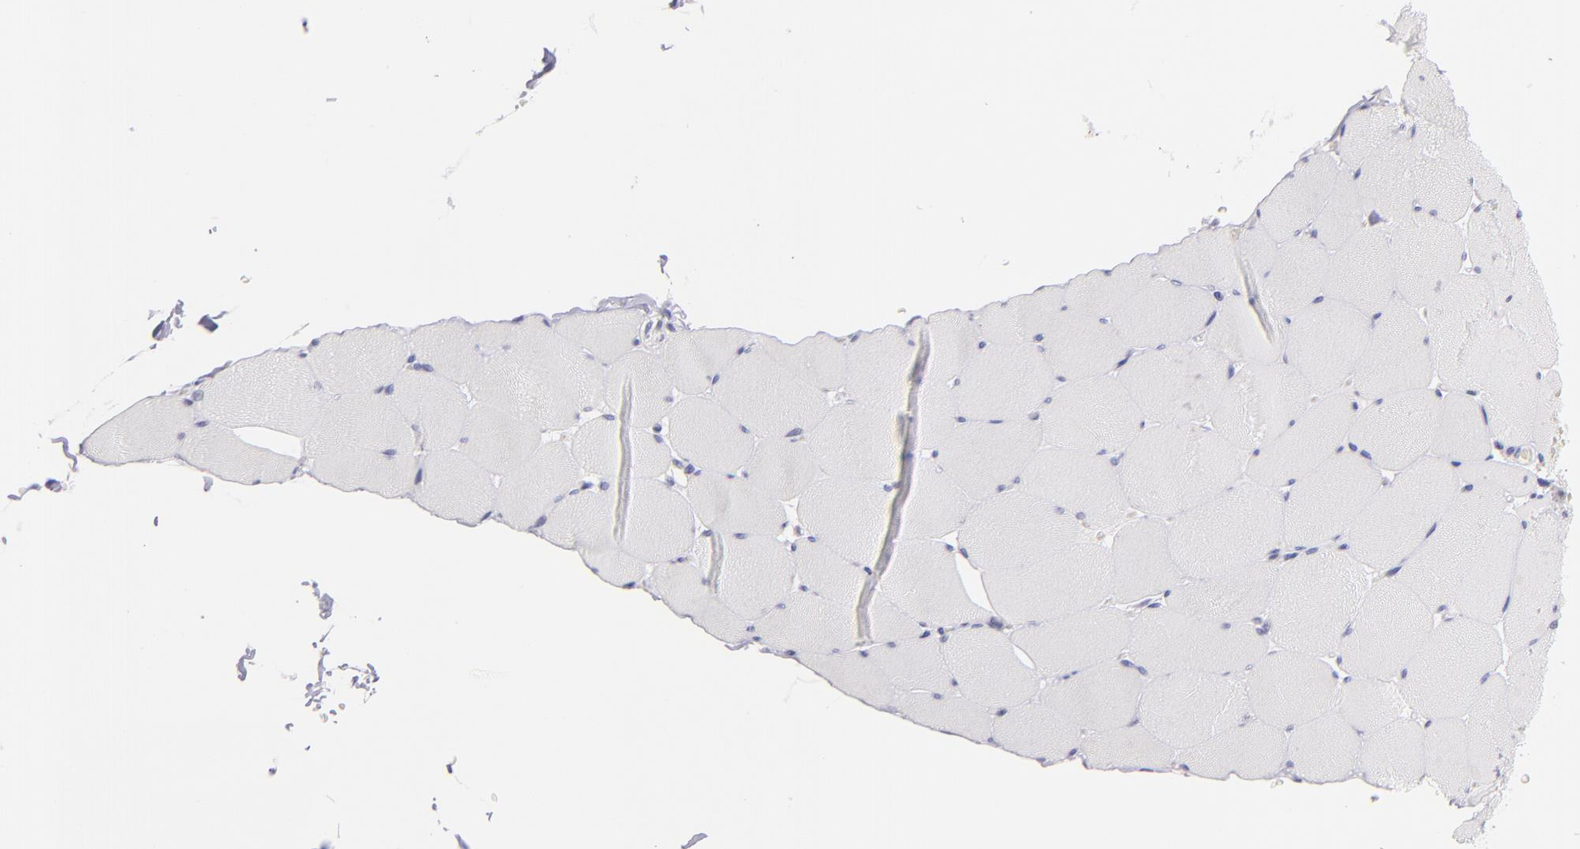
{"staining": {"intensity": "negative", "quantity": "none", "location": "none"}, "tissue": "skeletal muscle", "cell_type": "Myocytes", "image_type": "normal", "snomed": [{"axis": "morphology", "description": "Normal tissue, NOS"}, {"axis": "topography", "description": "Skeletal muscle"}], "caption": "IHC histopathology image of benign skeletal muscle stained for a protein (brown), which shows no staining in myocytes.", "gene": "IL2RA", "patient": {"sex": "male", "age": 62}}